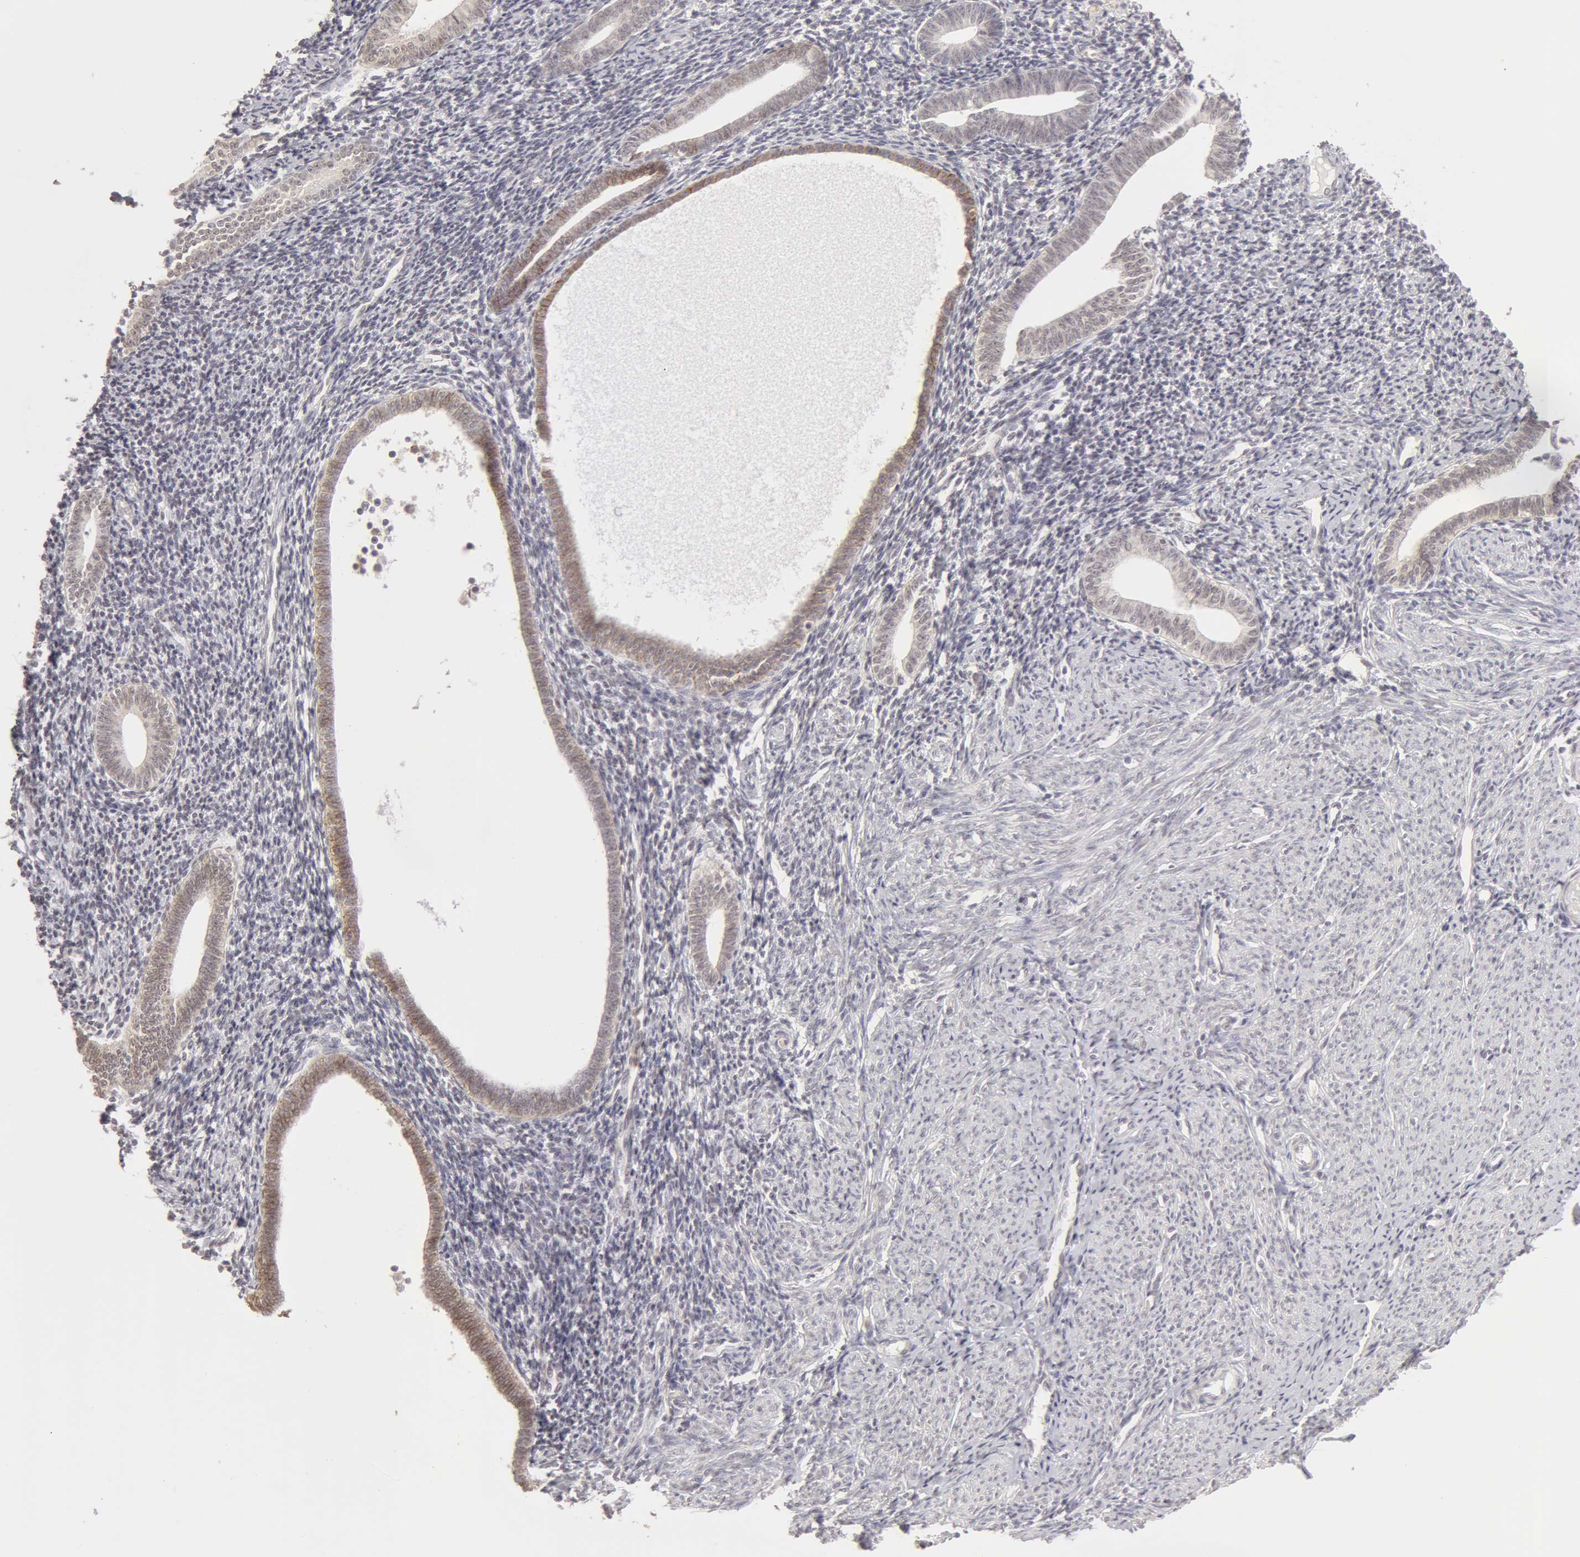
{"staining": {"intensity": "negative", "quantity": "none", "location": "none"}, "tissue": "endometrium", "cell_type": "Cells in endometrial stroma", "image_type": "normal", "snomed": [{"axis": "morphology", "description": "Normal tissue, NOS"}, {"axis": "topography", "description": "Endometrium"}], "caption": "High power microscopy histopathology image of an immunohistochemistry (IHC) photomicrograph of normal endometrium, revealing no significant expression in cells in endometrial stroma.", "gene": "ADAM10", "patient": {"sex": "female", "age": 52}}